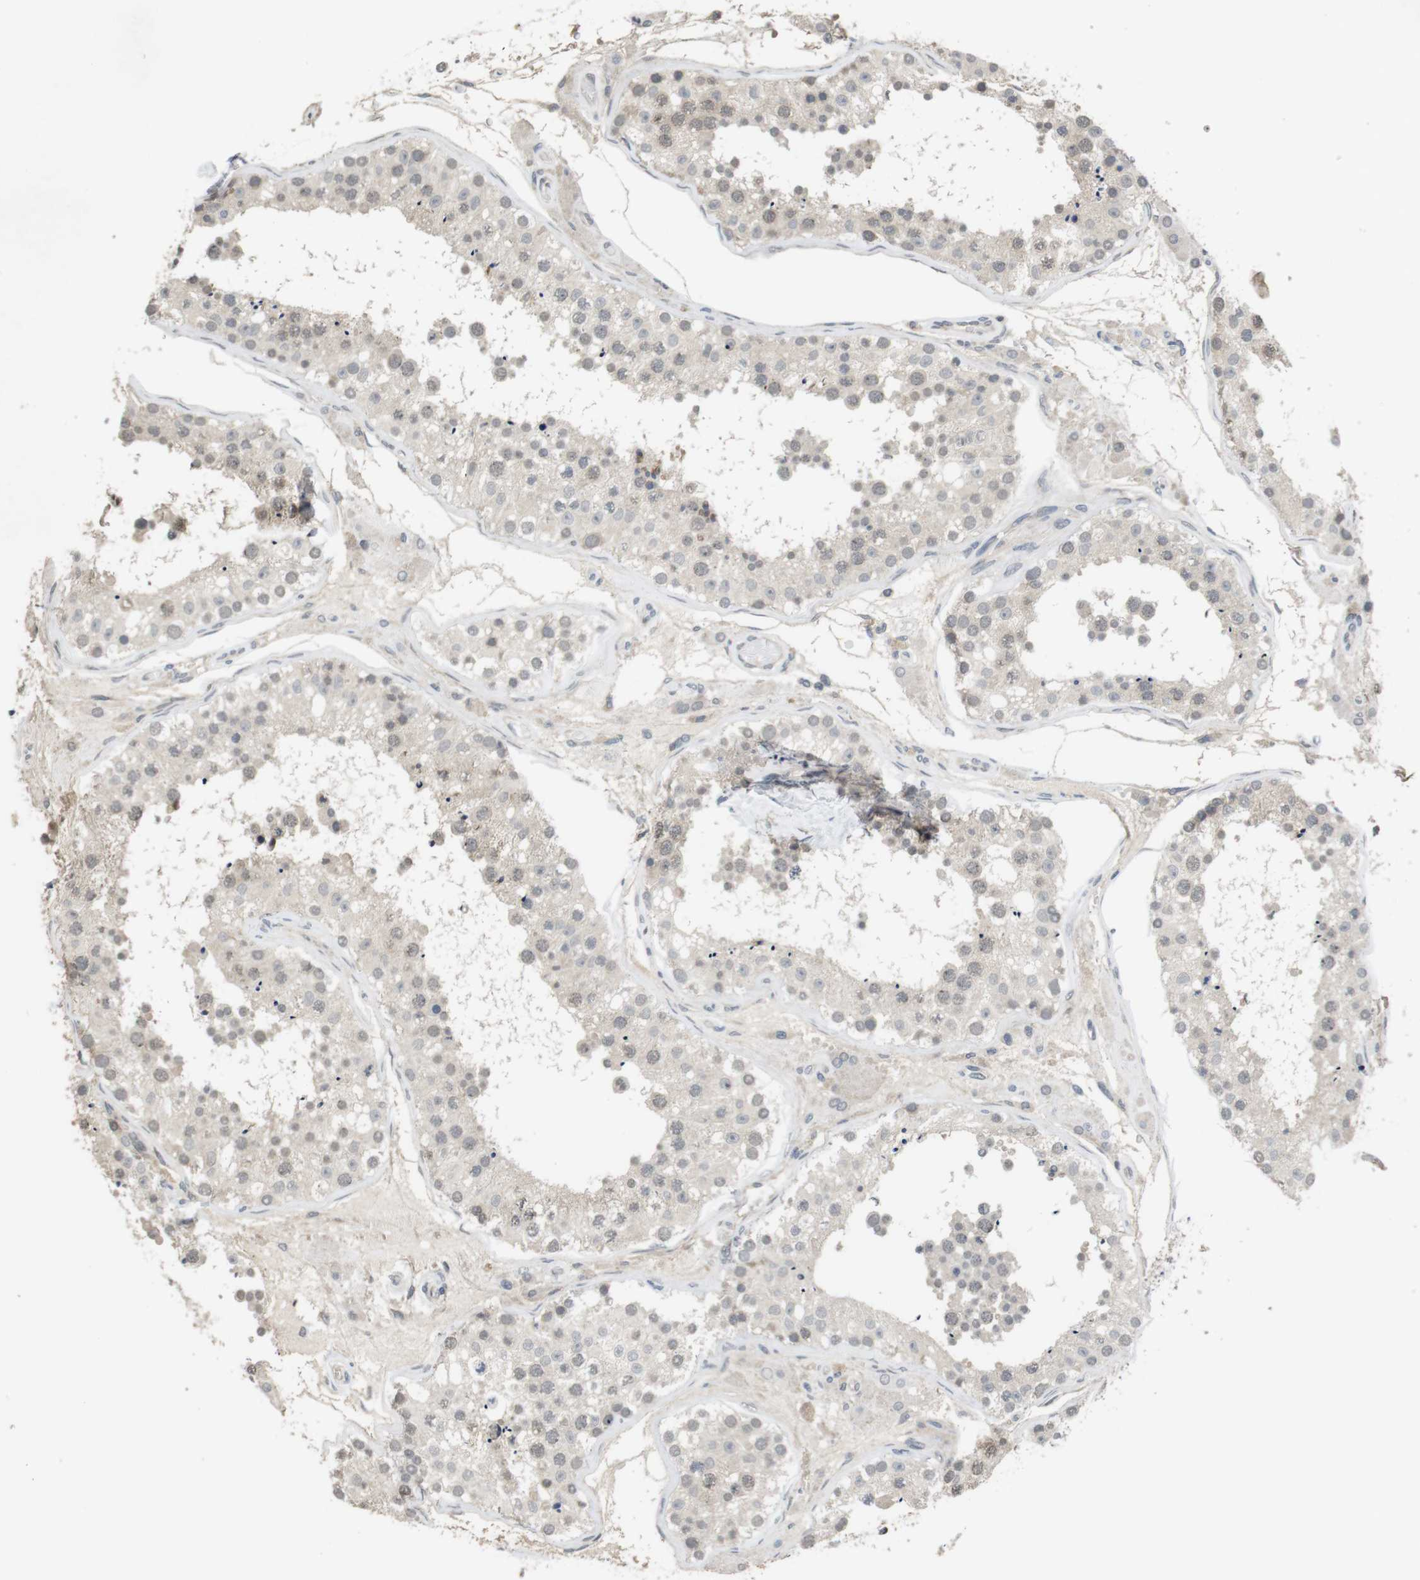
{"staining": {"intensity": "weak", "quantity": "<25%", "location": "nuclear"}, "tissue": "testis", "cell_type": "Cells in seminiferous ducts", "image_type": "normal", "snomed": [{"axis": "morphology", "description": "Normal tissue, NOS"}, {"axis": "topography", "description": "Testis"}], "caption": "DAB immunohistochemical staining of benign human testis reveals no significant expression in cells in seminiferous ducts. Brightfield microscopy of immunohistochemistry (IHC) stained with DAB (brown) and hematoxylin (blue), captured at high magnification.", "gene": "FADD", "patient": {"sex": "male", "age": 26}}